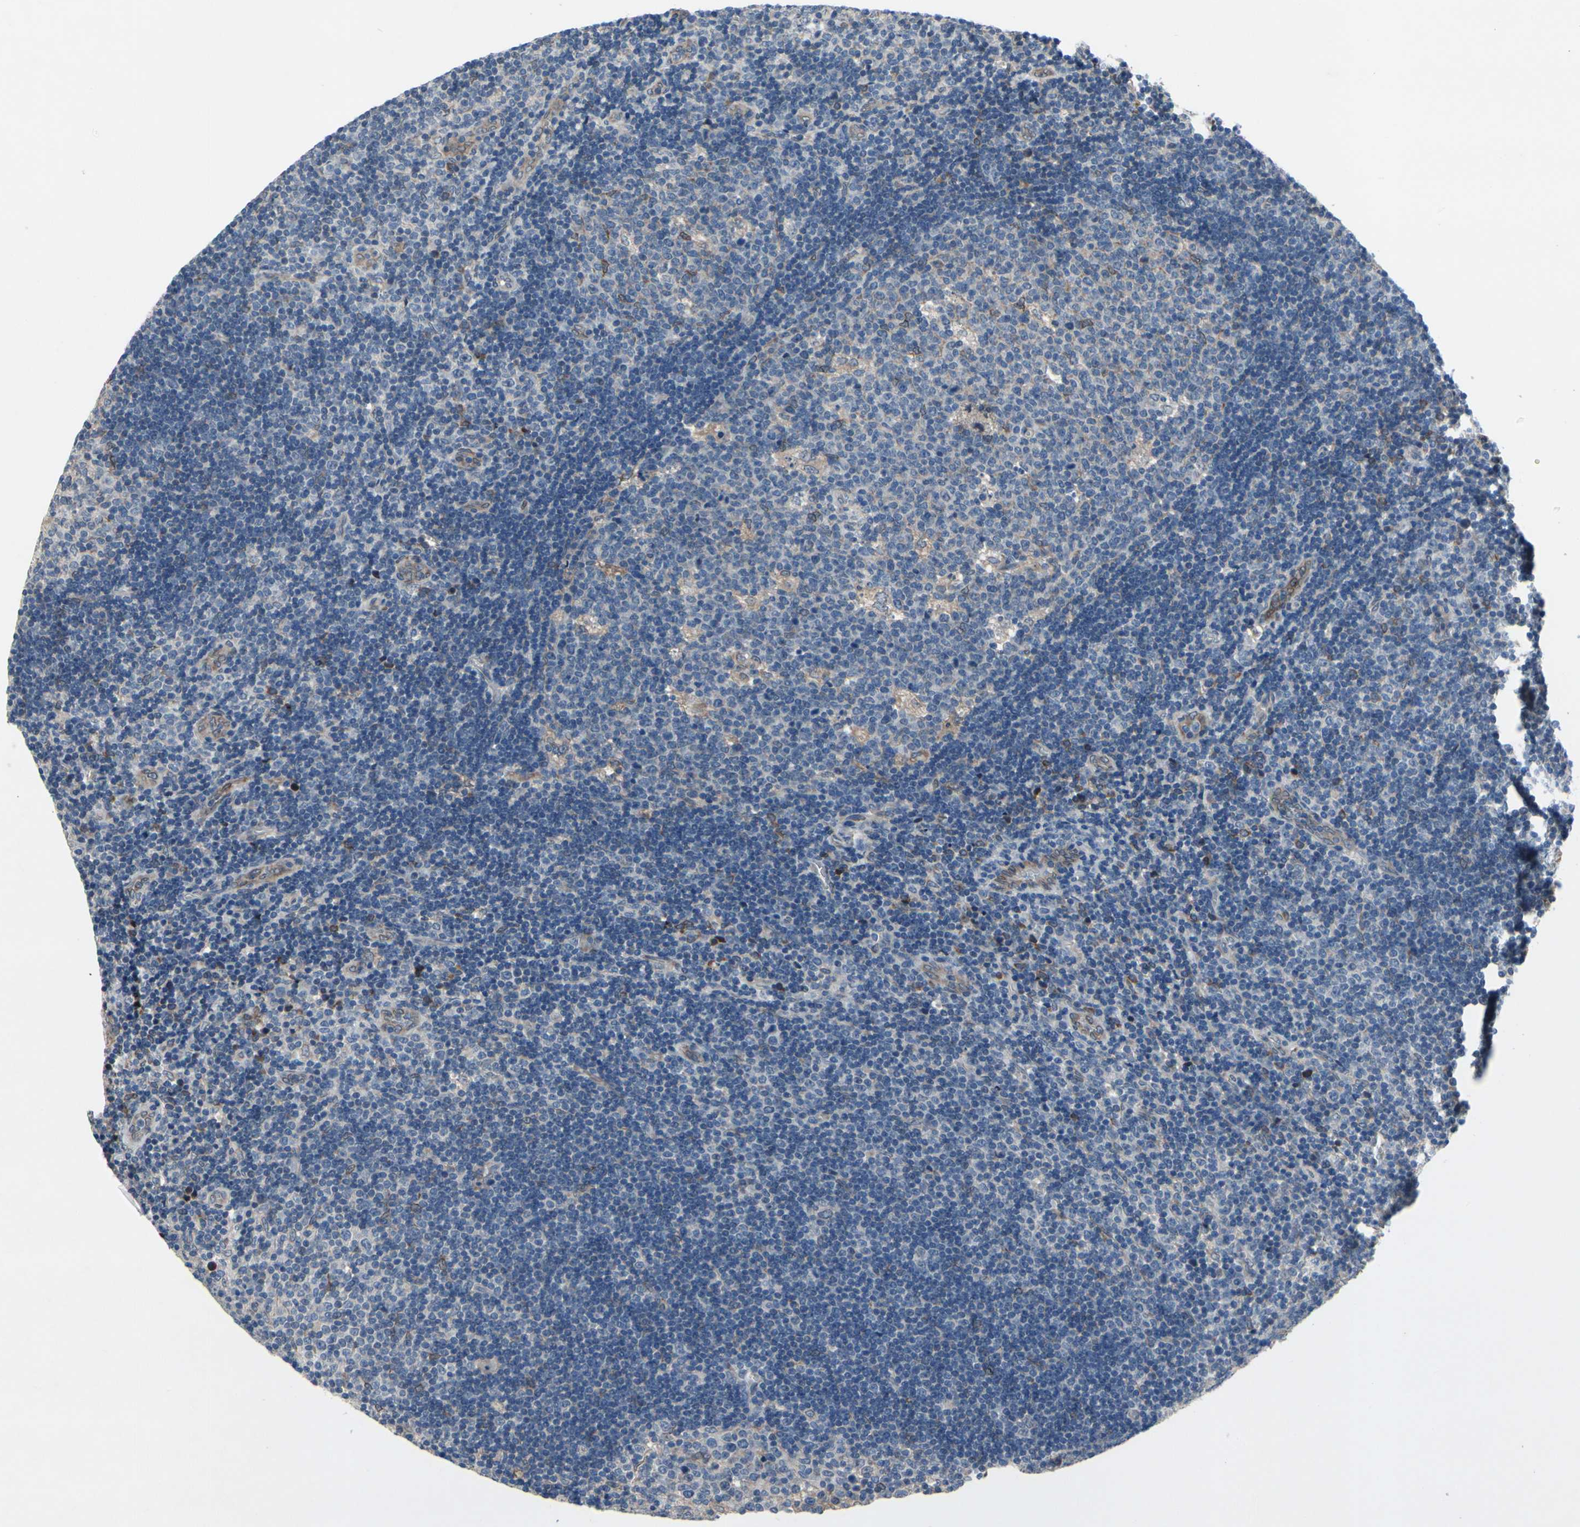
{"staining": {"intensity": "moderate", "quantity": "25%-75%", "location": "cytoplasmic/membranous"}, "tissue": "lymph node", "cell_type": "Germinal center cells", "image_type": "normal", "snomed": [{"axis": "morphology", "description": "Normal tissue, NOS"}, {"axis": "topography", "description": "Lymph node"}, {"axis": "topography", "description": "Salivary gland"}], "caption": "Immunohistochemistry micrograph of benign human lymph node stained for a protein (brown), which exhibits medium levels of moderate cytoplasmic/membranous staining in approximately 25%-75% of germinal center cells.", "gene": "PRXL2A", "patient": {"sex": "male", "age": 8}}